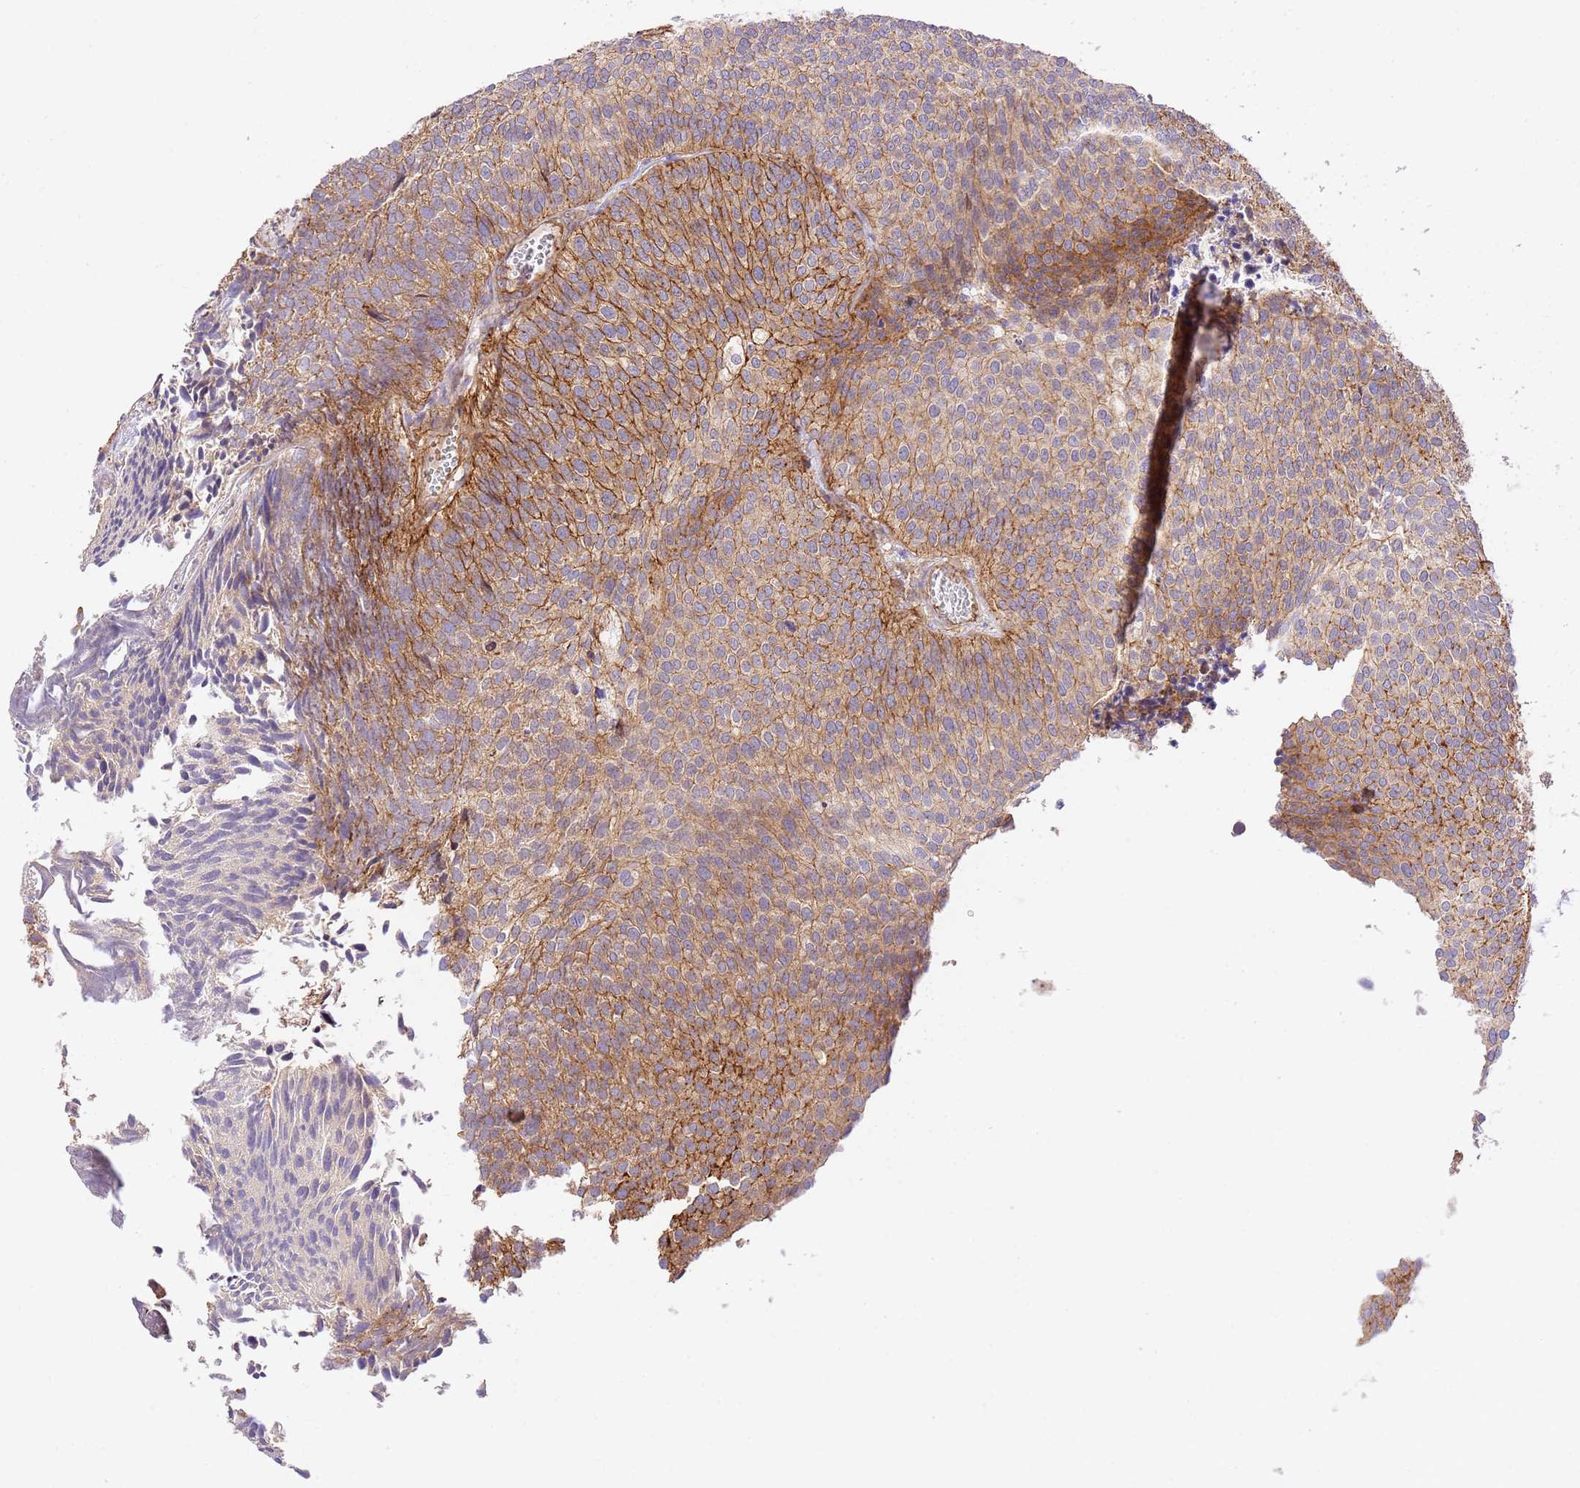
{"staining": {"intensity": "moderate", "quantity": ">75%", "location": "cytoplasmic/membranous"}, "tissue": "urothelial cancer", "cell_type": "Tumor cells", "image_type": "cancer", "snomed": [{"axis": "morphology", "description": "Urothelial carcinoma, Low grade"}, {"axis": "topography", "description": "Urinary bladder"}], "caption": "Brown immunohistochemical staining in human urothelial cancer demonstrates moderate cytoplasmic/membranous staining in approximately >75% of tumor cells.", "gene": "EFCAB8", "patient": {"sex": "male", "age": 84}}